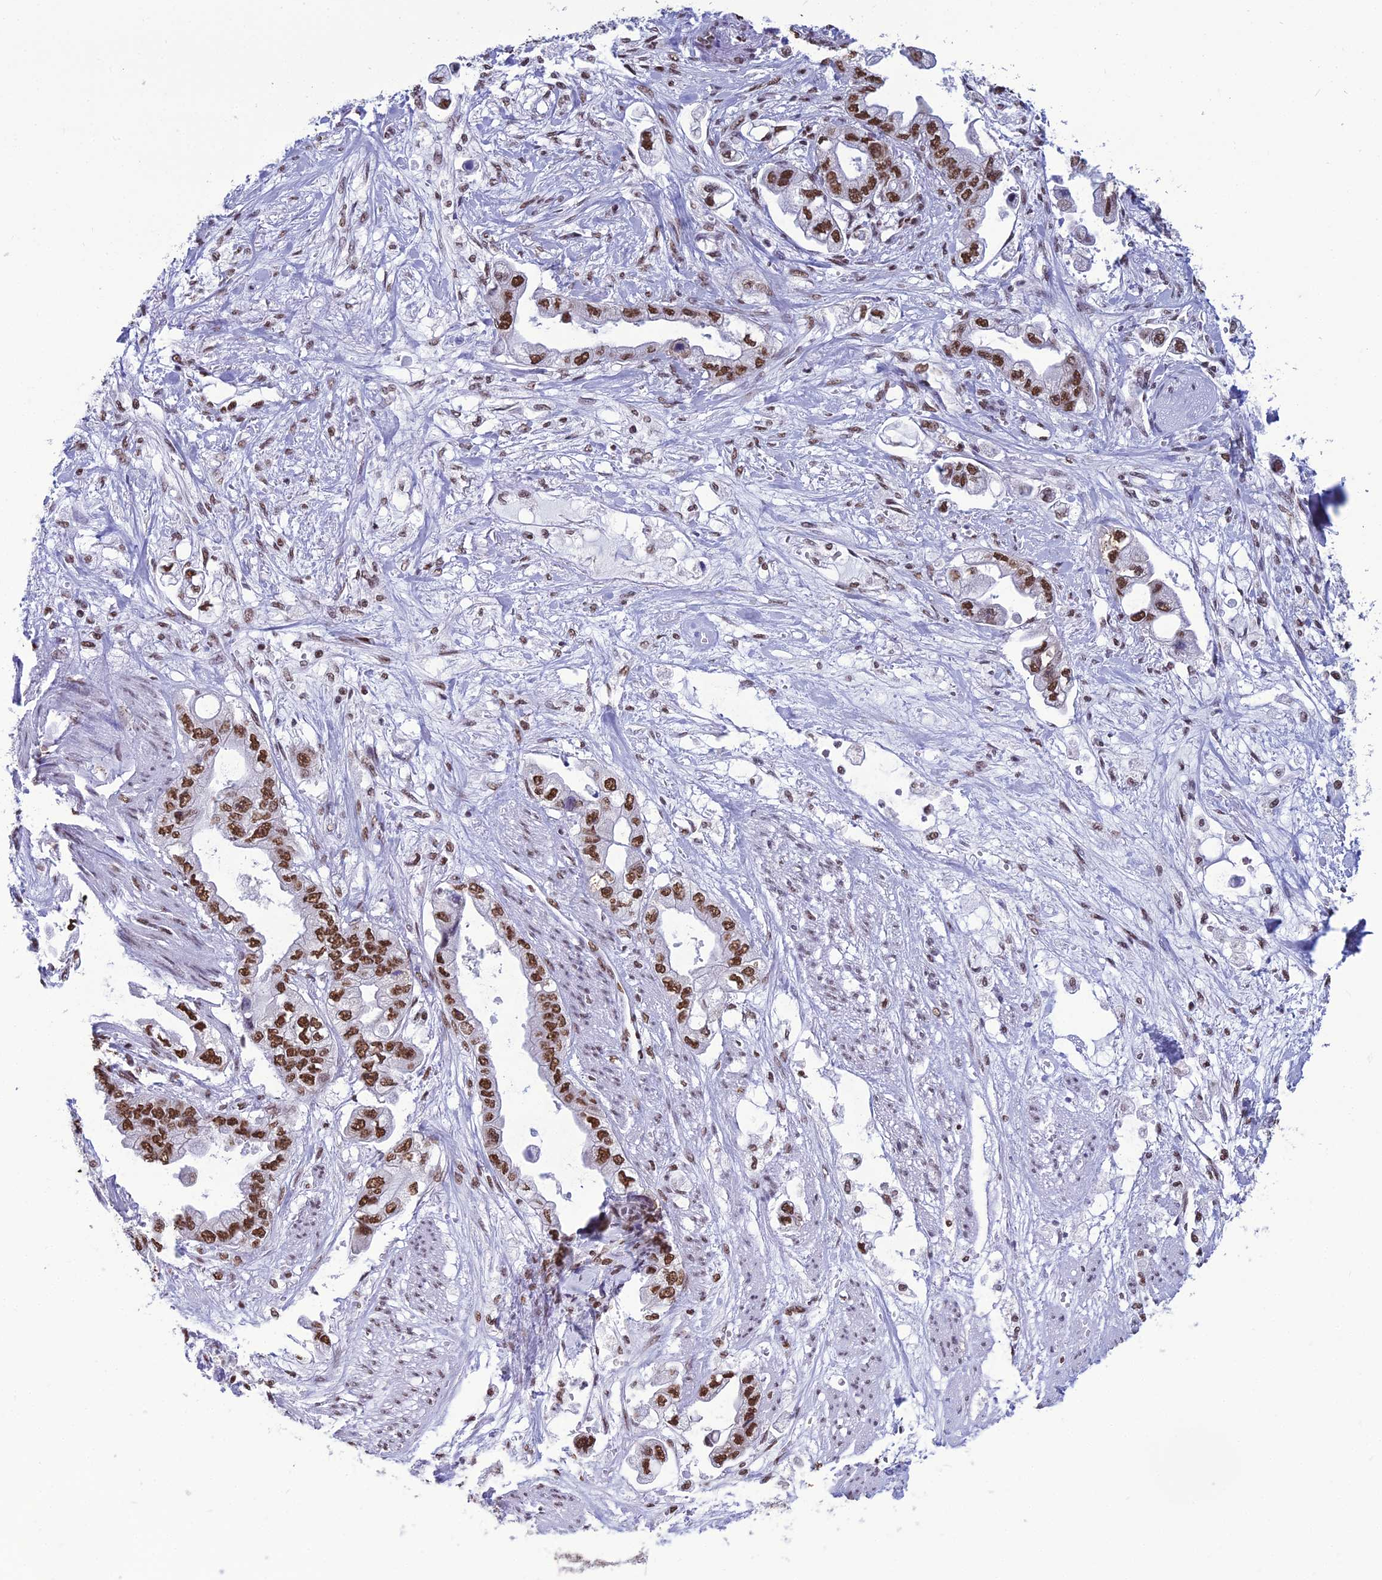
{"staining": {"intensity": "strong", "quantity": ">75%", "location": "nuclear"}, "tissue": "stomach cancer", "cell_type": "Tumor cells", "image_type": "cancer", "snomed": [{"axis": "morphology", "description": "Adenocarcinoma, NOS"}, {"axis": "topography", "description": "Stomach"}], "caption": "This histopathology image displays stomach cancer (adenocarcinoma) stained with IHC to label a protein in brown. The nuclear of tumor cells show strong positivity for the protein. Nuclei are counter-stained blue.", "gene": "PRAMEF12", "patient": {"sex": "male", "age": 62}}